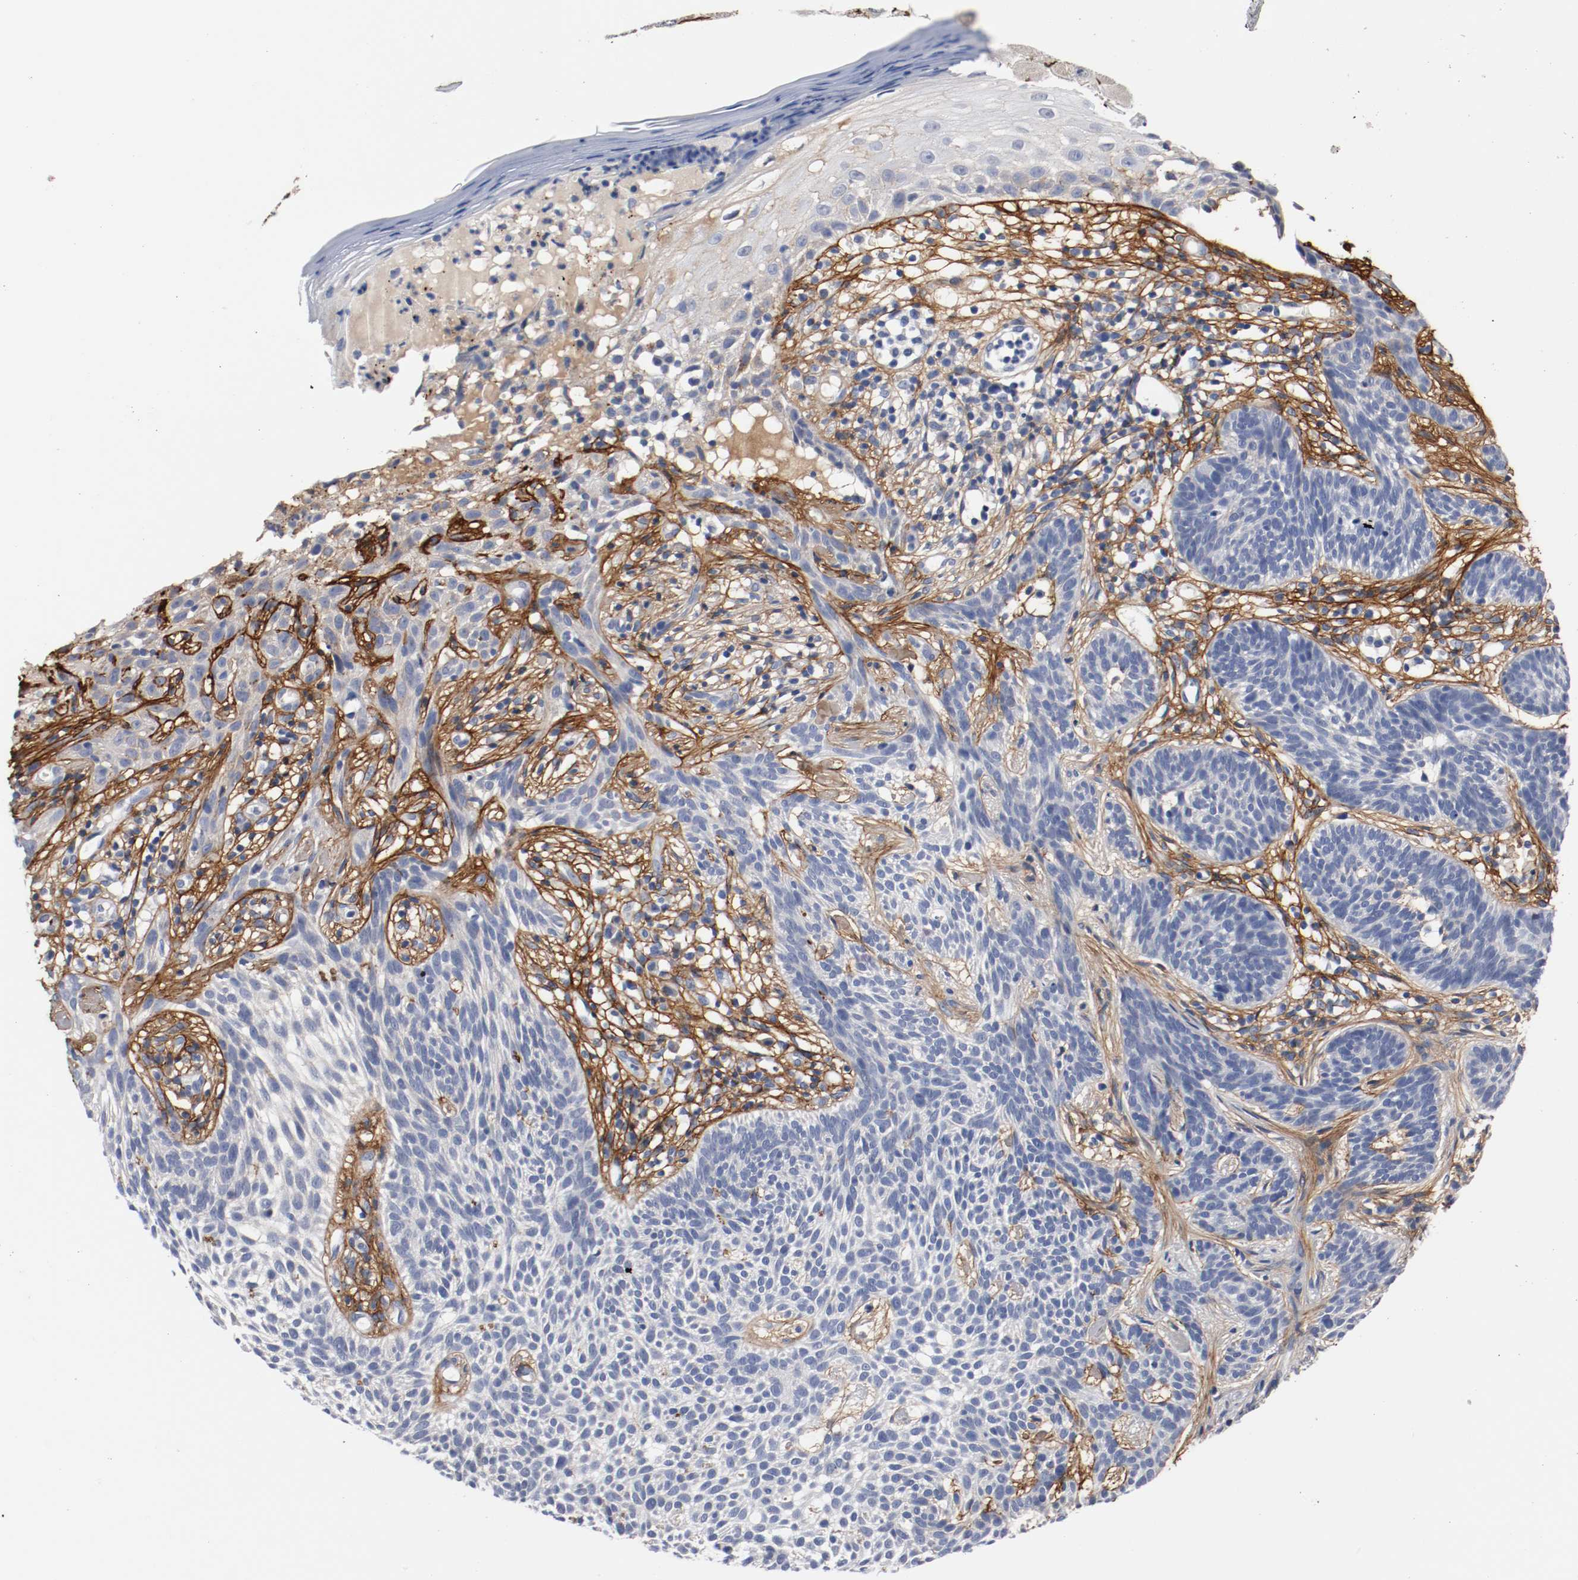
{"staining": {"intensity": "negative", "quantity": "none", "location": "none"}, "tissue": "skin cancer", "cell_type": "Tumor cells", "image_type": "cancer", "snomed": [{"axis": "morphology", "description": "Normal tissue, NOS"}, {"axis": "morphology", "description": "Basal cell carcinoma"}, {"axis": "topography", "description": "Skin"}], "caption": "DAB immunohistochemical staining of skin cancer demonstrates no significant positivity in tumor cells.", "gene": "TNC", "patient": {"sex": "female", "age": 69}}